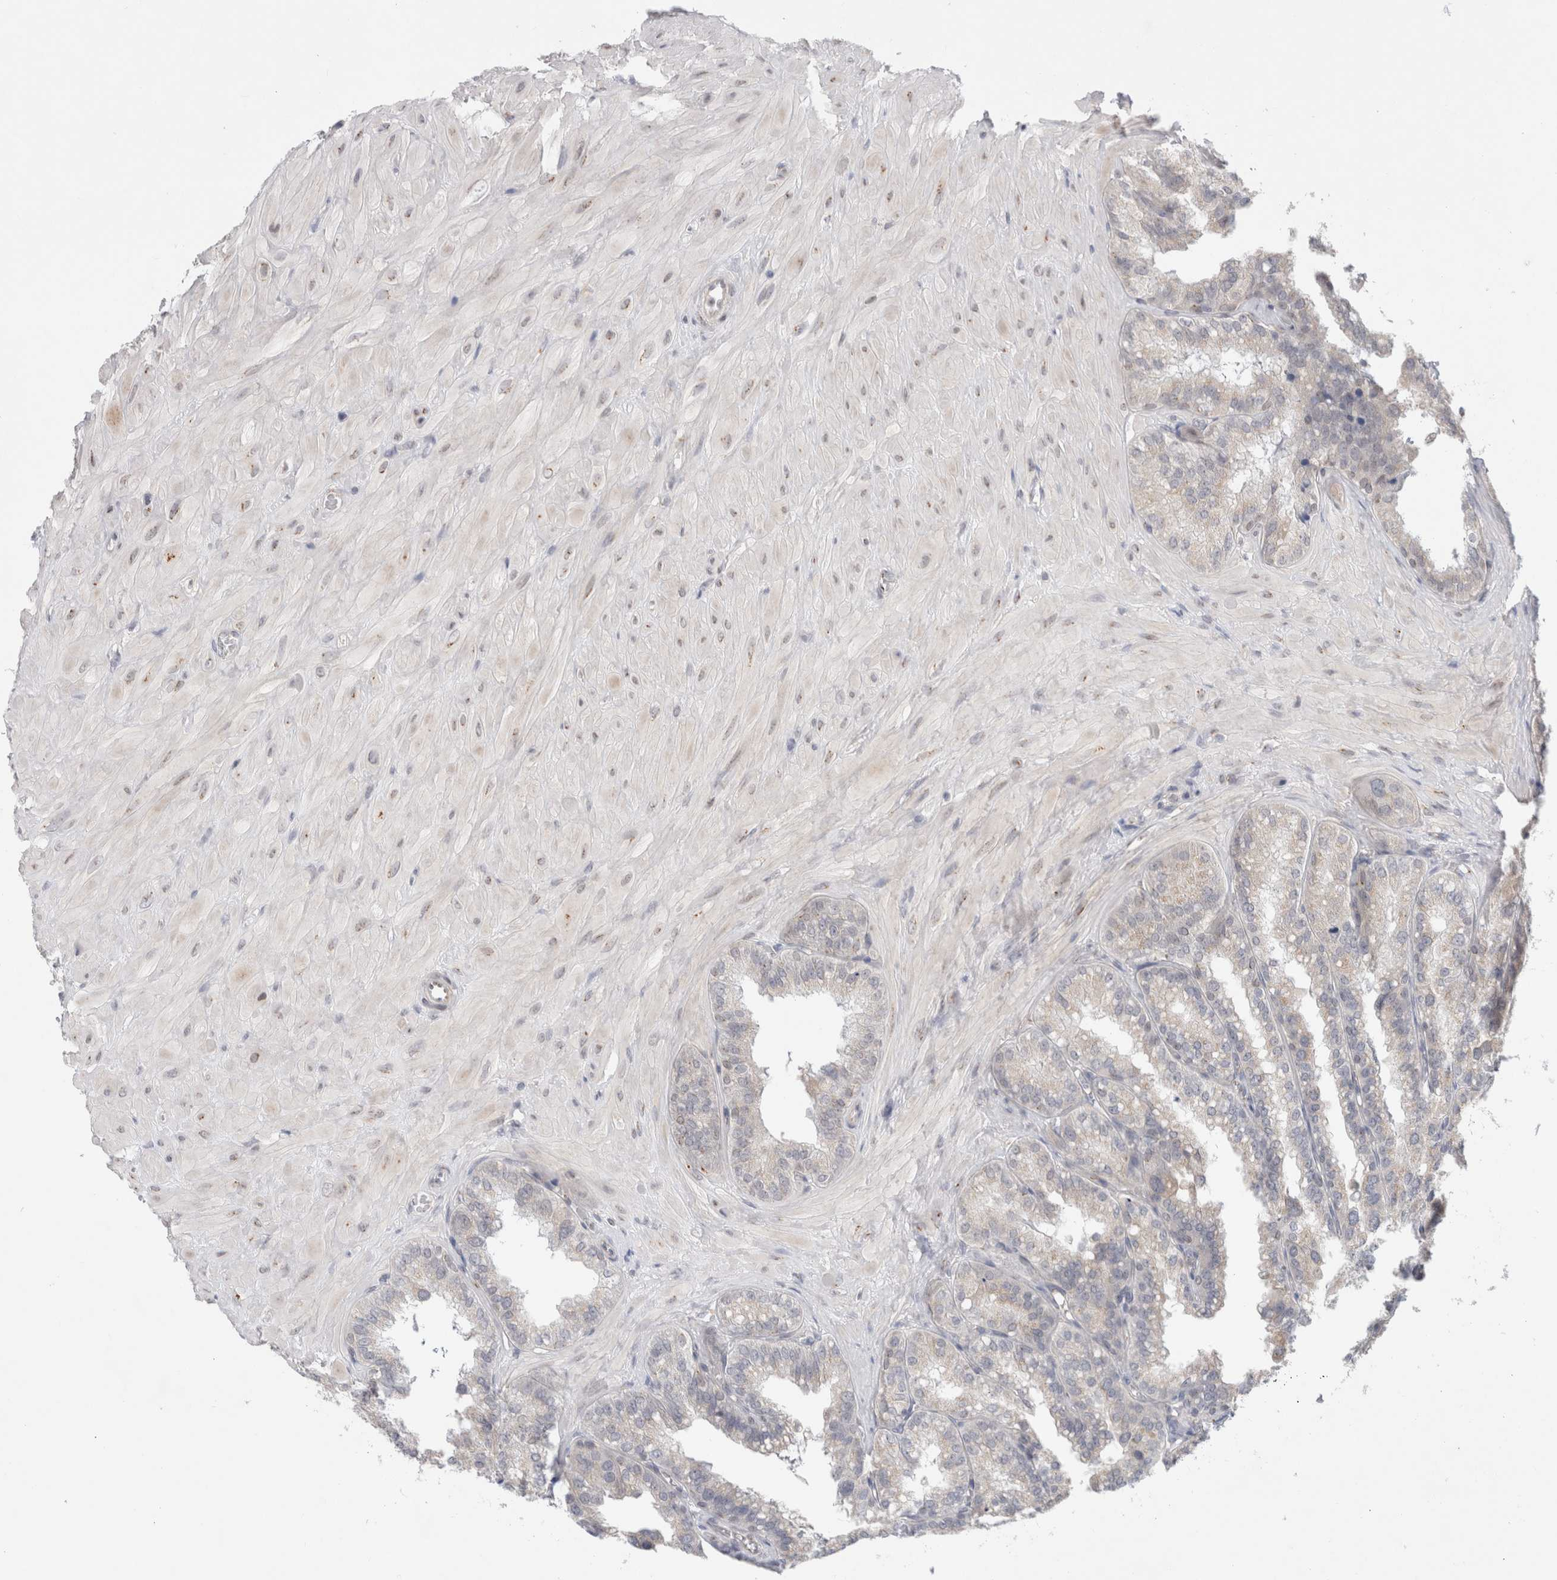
{"staining": {"intensity": "negative", "quantity": "none", "location": "none"}, "tissue": "seminal vesicle", "cell_type": "Glandular cells", "image_type": "normal", "snomed": [{"axis": "morphology", "description": "Normal tissue, NOS"}, {"axis": "topography", "description": "Prostate"}, {"axis": "topography", "description": "Seminal veicle"}], "caption": "This is an immunohistochemistry (IHC) histopathology image of normal seminal vesicle. There is no staining in glandular cells.", "gene": "BICD2", "patient": {"sex": "male", "age": 51}}